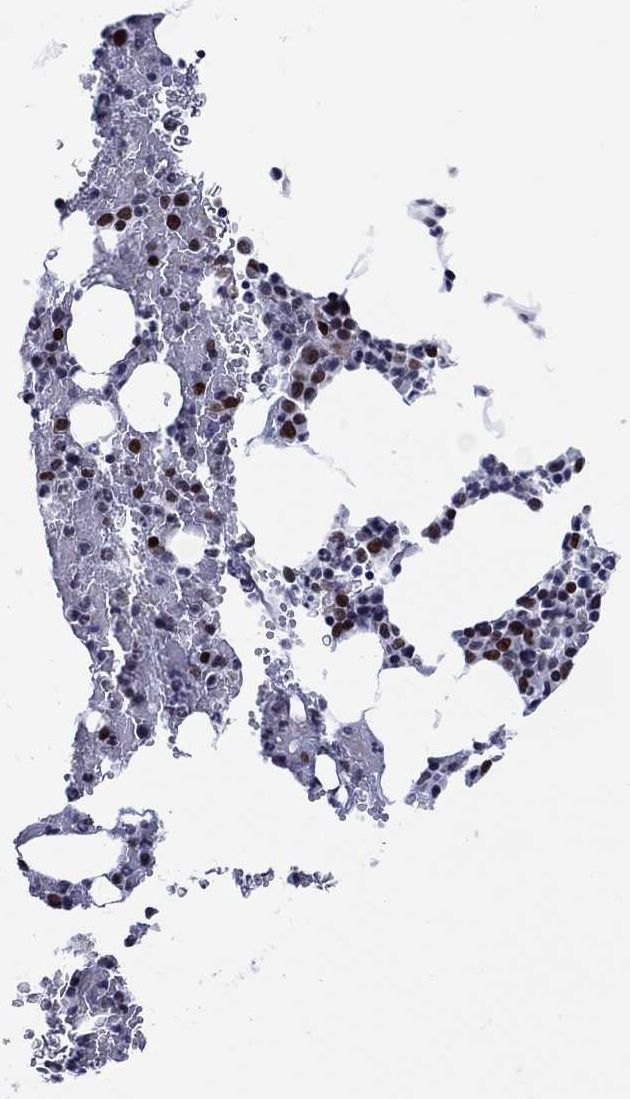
{"staining": {"intensity": "strong", "quantity": "<25%", "location": "nuclear"}, "tissue": "bone marrow", "cell_type": "Hematopoietic cells", "image_type": "normal", "snomed": [{"axis": "morphology", "description": "Normal tissue, NOS"}, {"axis": "topography", "description": "Bone marrow"}], "caption": "A high-resolution histopathology image shows IHC staining of unremarkable bone marrow, which reveals strong nuclear staining in about <25% of hematopoietic cells. Immunohistochemistry (ihc) stains the protein of interest in brown and the nuclei are stained blue.", "gene": "HMGA1", "patient": {"sex": "male", "age": 83}}